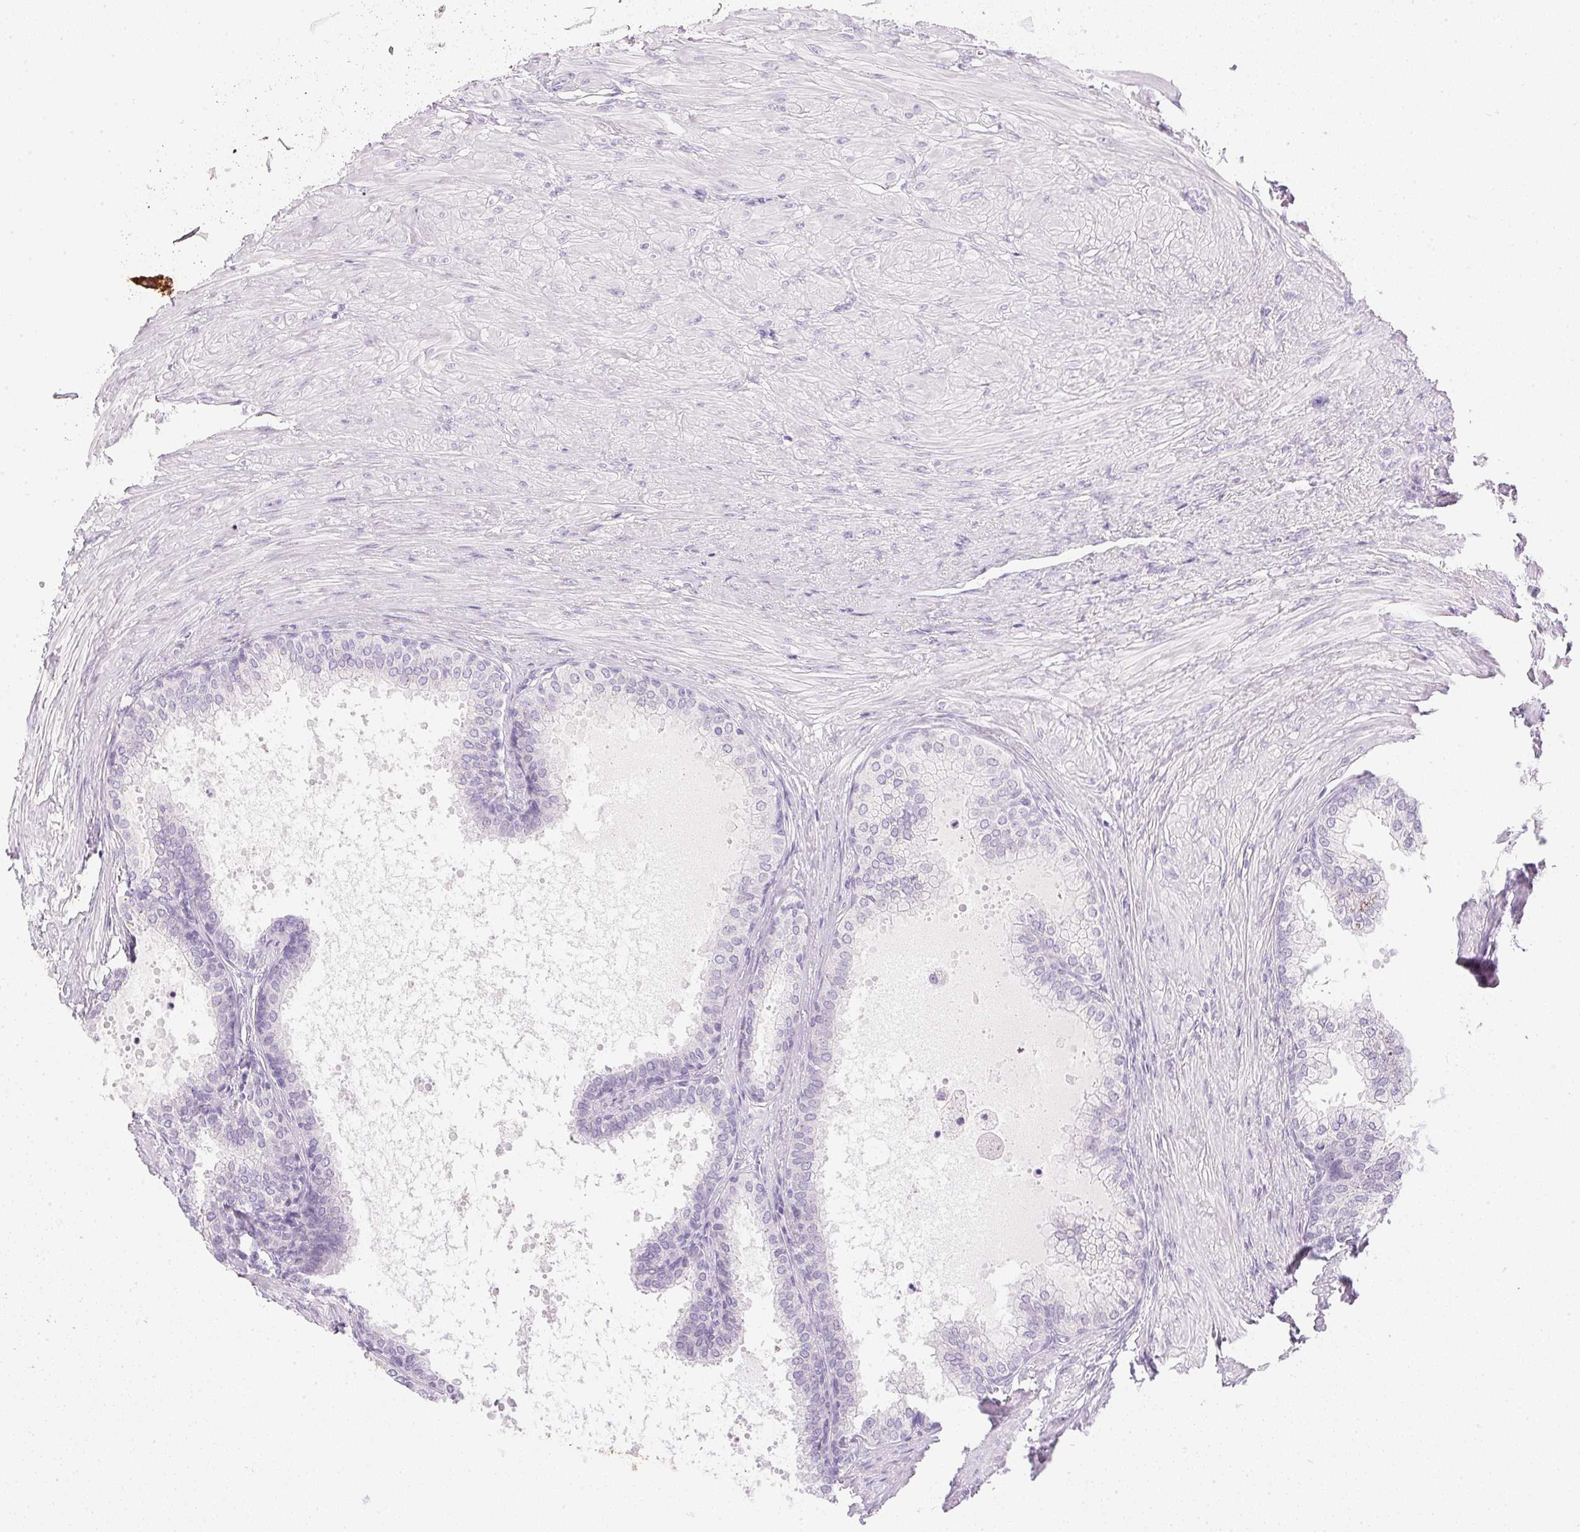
{"staining": {"intensity": "negative", "quantity": "none", "location": "none"}, "tissue": "prostate", "cell_type": "Glandular cells", "image_type": "normal", "snomed": [{"axis": "morphology", "description": "Normal tissue, NOS"}, {"axis": "topography", "description": "Prostate"}, {"axis": "topography", "description": "Peripheral nerve tissue"}], "caption": "DAB immunohistochemical staining of unremarkable prostate reveals no significant positivity in glandular cells. Nuclei are stained in blue.", "gene": "CPB1", "patient": {"sex": "male", "age": 55}}